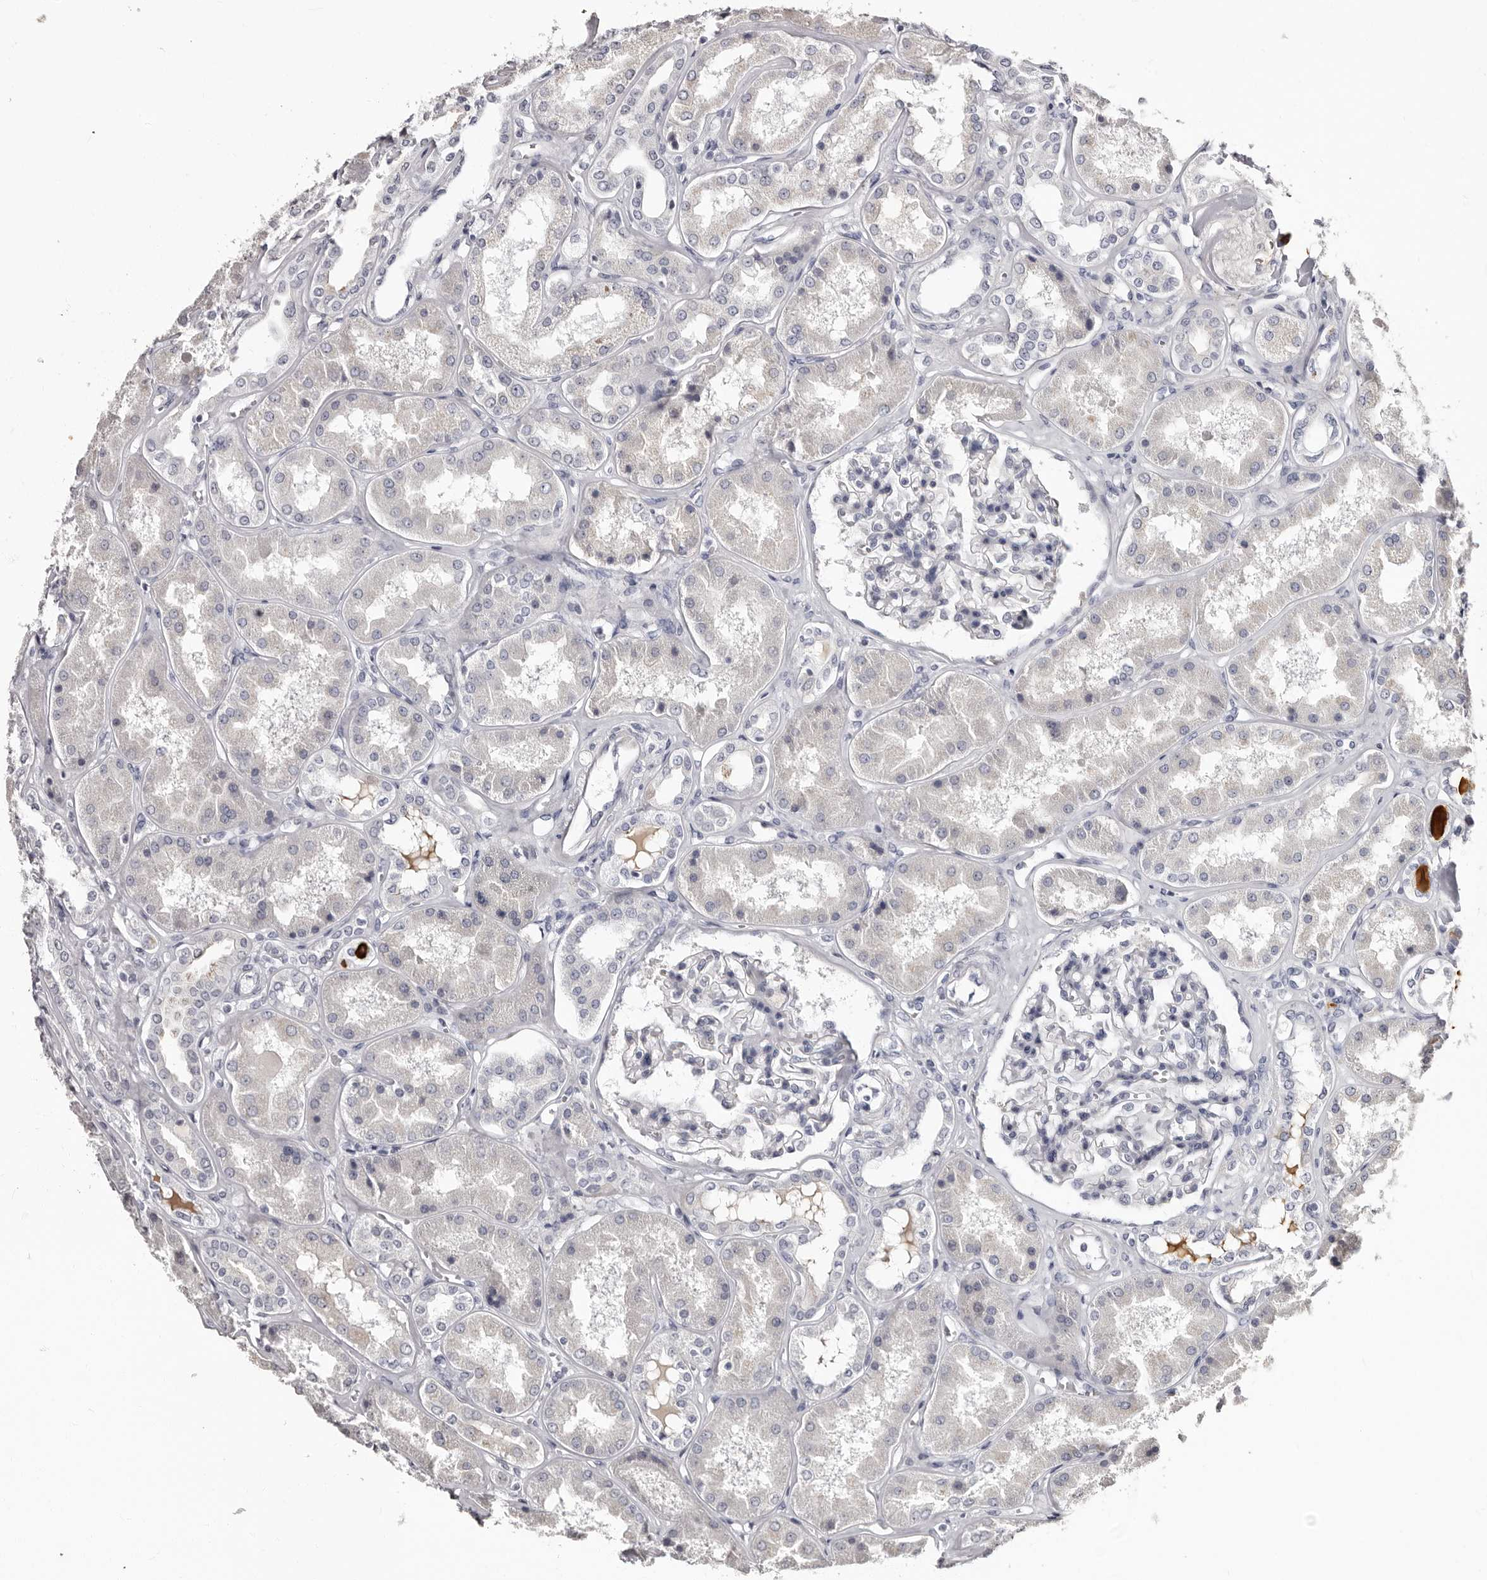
{"staining": {"intensity": "negative", "quantity": "none", "location": "none"}, "tissue": "kidney", "cell_type": "Cells in glomeruli", "image_type": "normal", "snomed": [{"axis": "morphology", "description": "Normal tissue, NOS"}, {"axis": "topography", "description": "Kidney"}], "caption": "This histopathology image is of benign kidney stained with immunohistochemistry to label a protein in brown with the nuclei are counter-stained blue. There is no expression in cells in glomeruli. (DAB IHC, high magnification).", "gene": "TBC1D22B", "patient": {"sex": "female", "age": 56}}